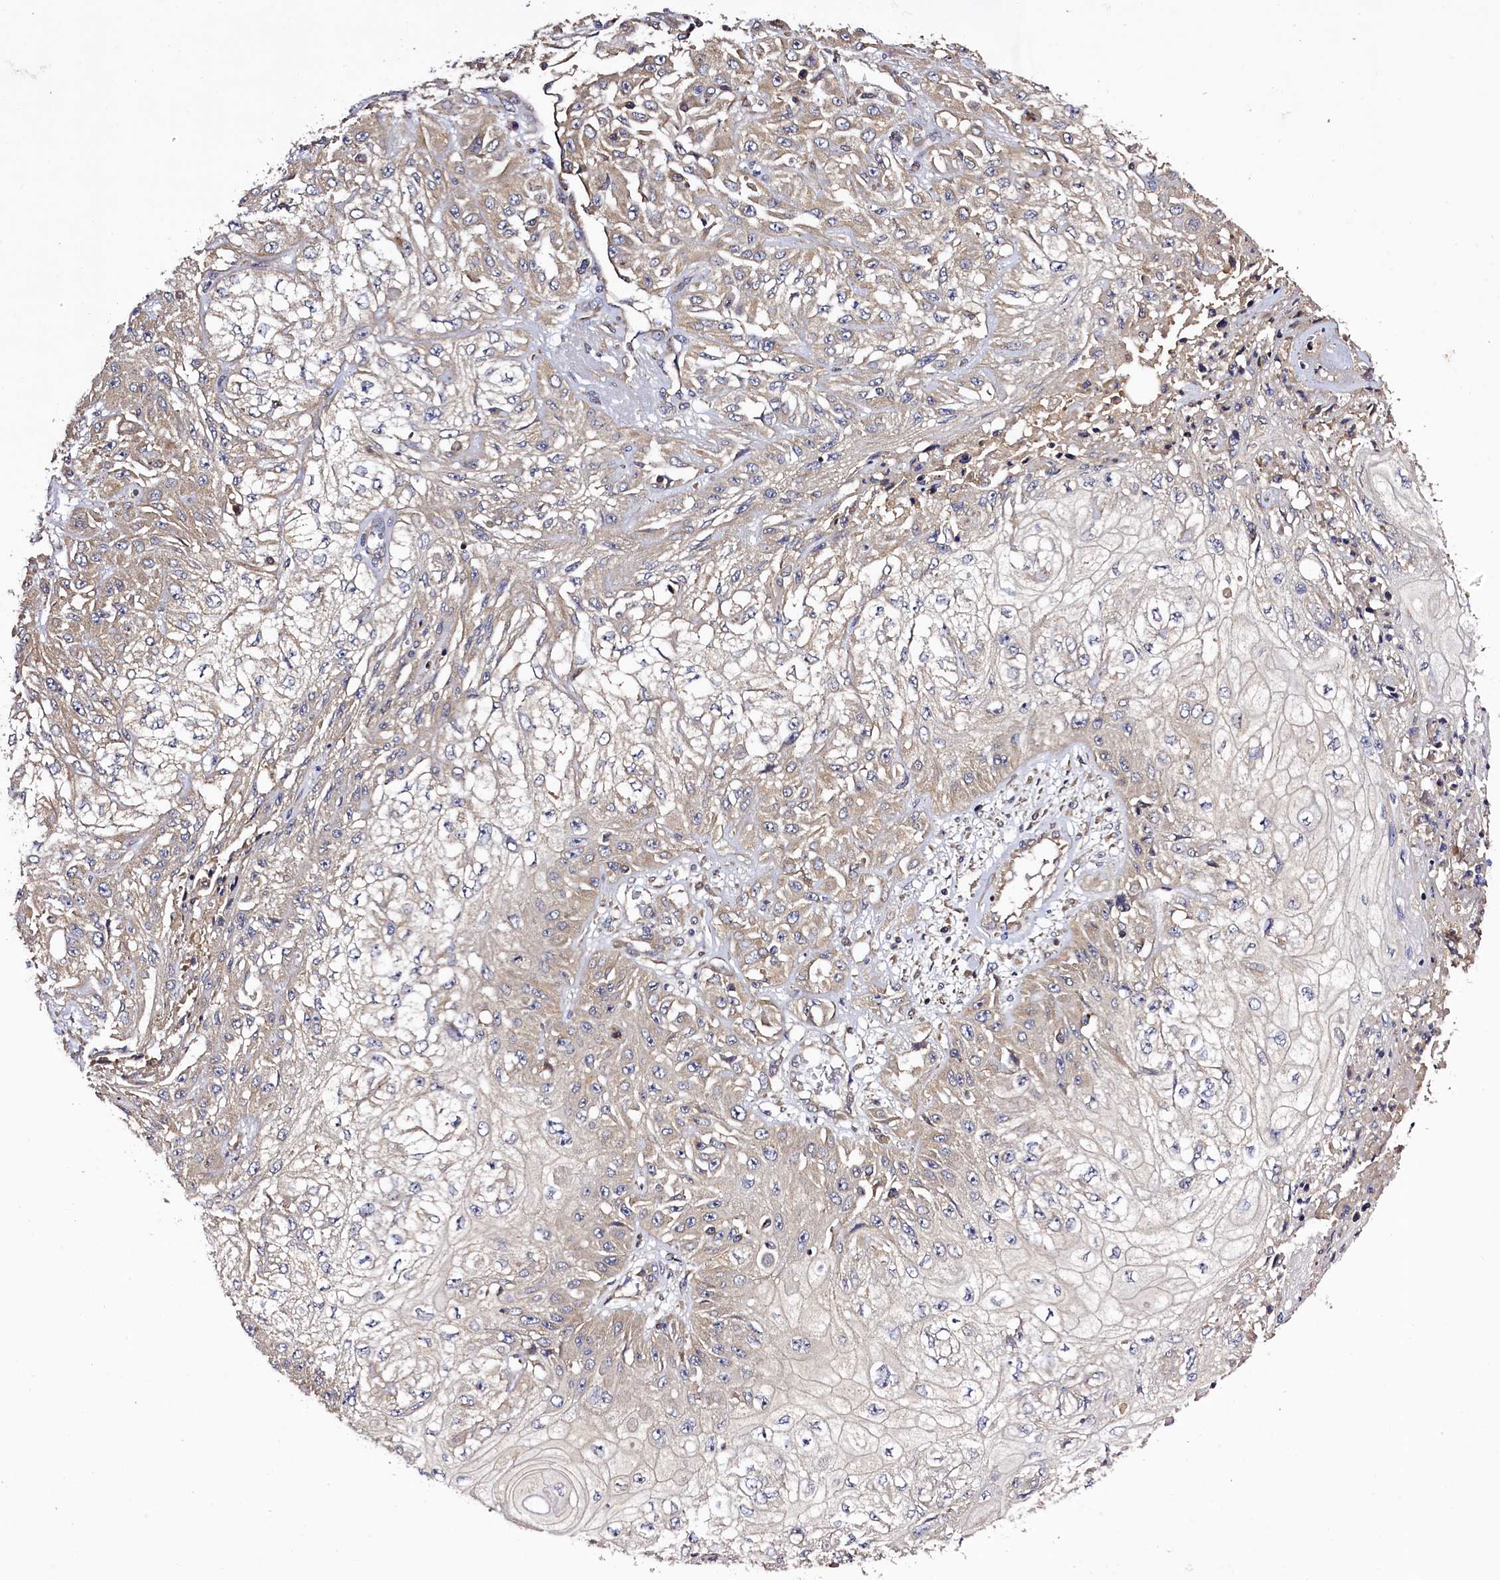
{"staining": {"intensity": "weak", "quantity": "25%-75%", "location": "cytoplasmic/membranous"}, "tissue": "skin cancer", "cell_type": "Tumor cells", "image_type": "cancer", "snomed": [{"axis": "morphology", "description": "Squamous cell carcinoma, NOS"}, {"axis": "morphology", "description": "Squamous cell carcinoma, metastatic, NOS"}, {"axis": "topography", "description": "Skin"}, {"axis": "topography", "description": "Lymph node"}], "caption": "High-power microscopy captured an IHC histopathology image of skin squamous cell carcinoma, revealing weak cytoplasmic/membranous expression in approximately 25%-75% of tumor cells. (brown staining indicates protein expression, while blue staining denotes nuclei).", "gene": "KLC2", "patient": {"sex": "male", "age": 75}}